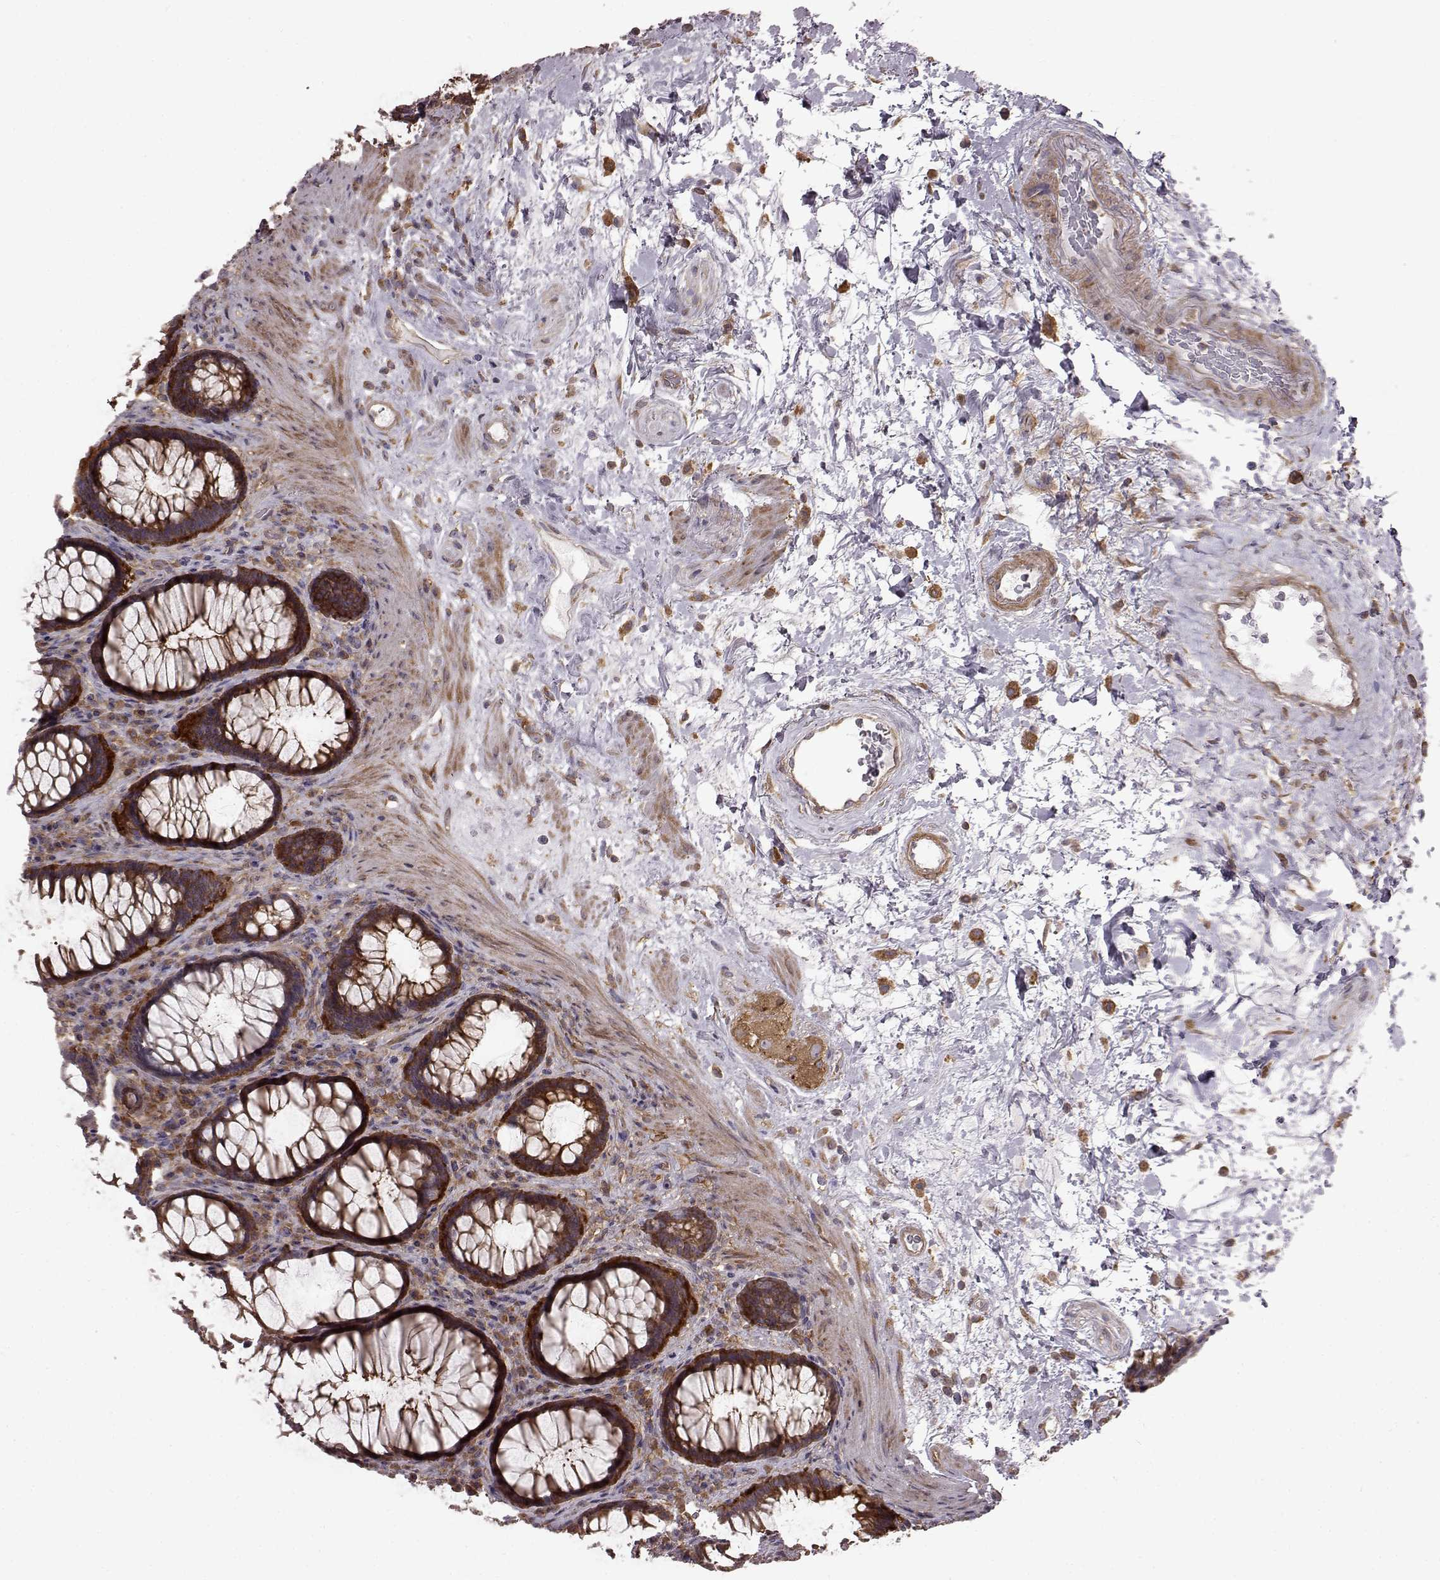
{"staining": {"intensity": "strong", "quantity": ">75%", "location": "cytoplasmic/membranous"}, "tissue": "rectum", "cell_type": "Glandular cells", "image_type": "normal", "snomed": [{"axis": "morphology", "description": "Normal tissue, NOS"}, {"axis": "topography", "description": "Rectum"}], "caption": "Protein analysis of normal rectum displays strong cytoplasmic/membranous positivity in about >75% of glandular cells. (DAB IHC with brightfield microscopy, high magnification).", "gene": "RABGAP1", "patient": {"sex": "male", "age": 72}}